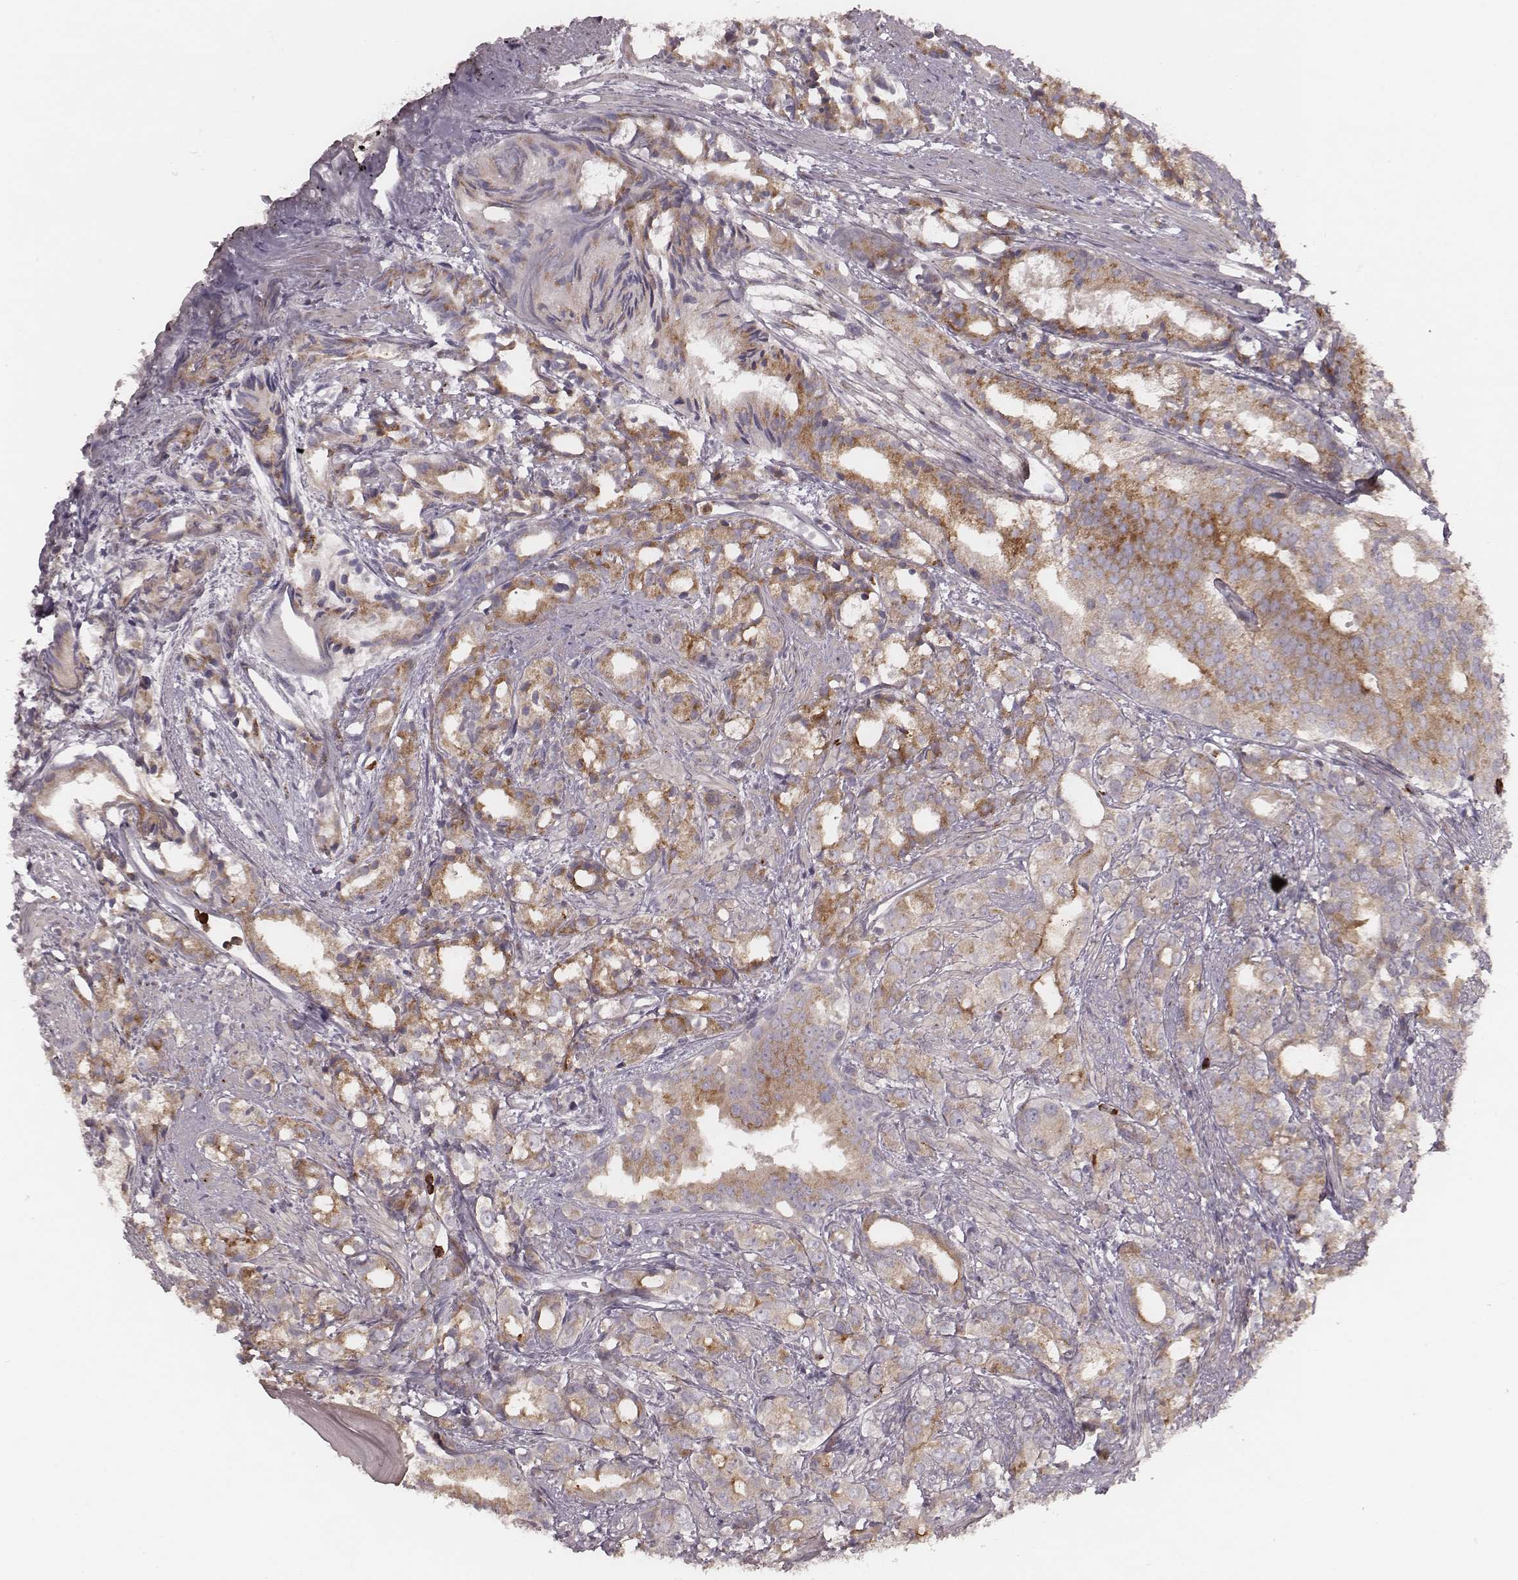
{"staining": {"intensity": "moderate", "quantity": ">75%", "location": "cytoplasmic/membranous"}, "tissue": "prostate cancer", "cell_type": "Tumor cells", "image_type": "cancer", "snomed": [{"axis": "morphology", "description": "Adenocarcinoma, High grade"}, {"axis": "topography", "description": "Prostate"}], "caption": "Protein analysis of high-grade adenocarcinoma (prostate) tissue exhibits moderate cytoplasmic/membranous expression in about >75% of tumor cells.", "gene": "ABCA7", "patient": {"sex": "male", "age": 79}}